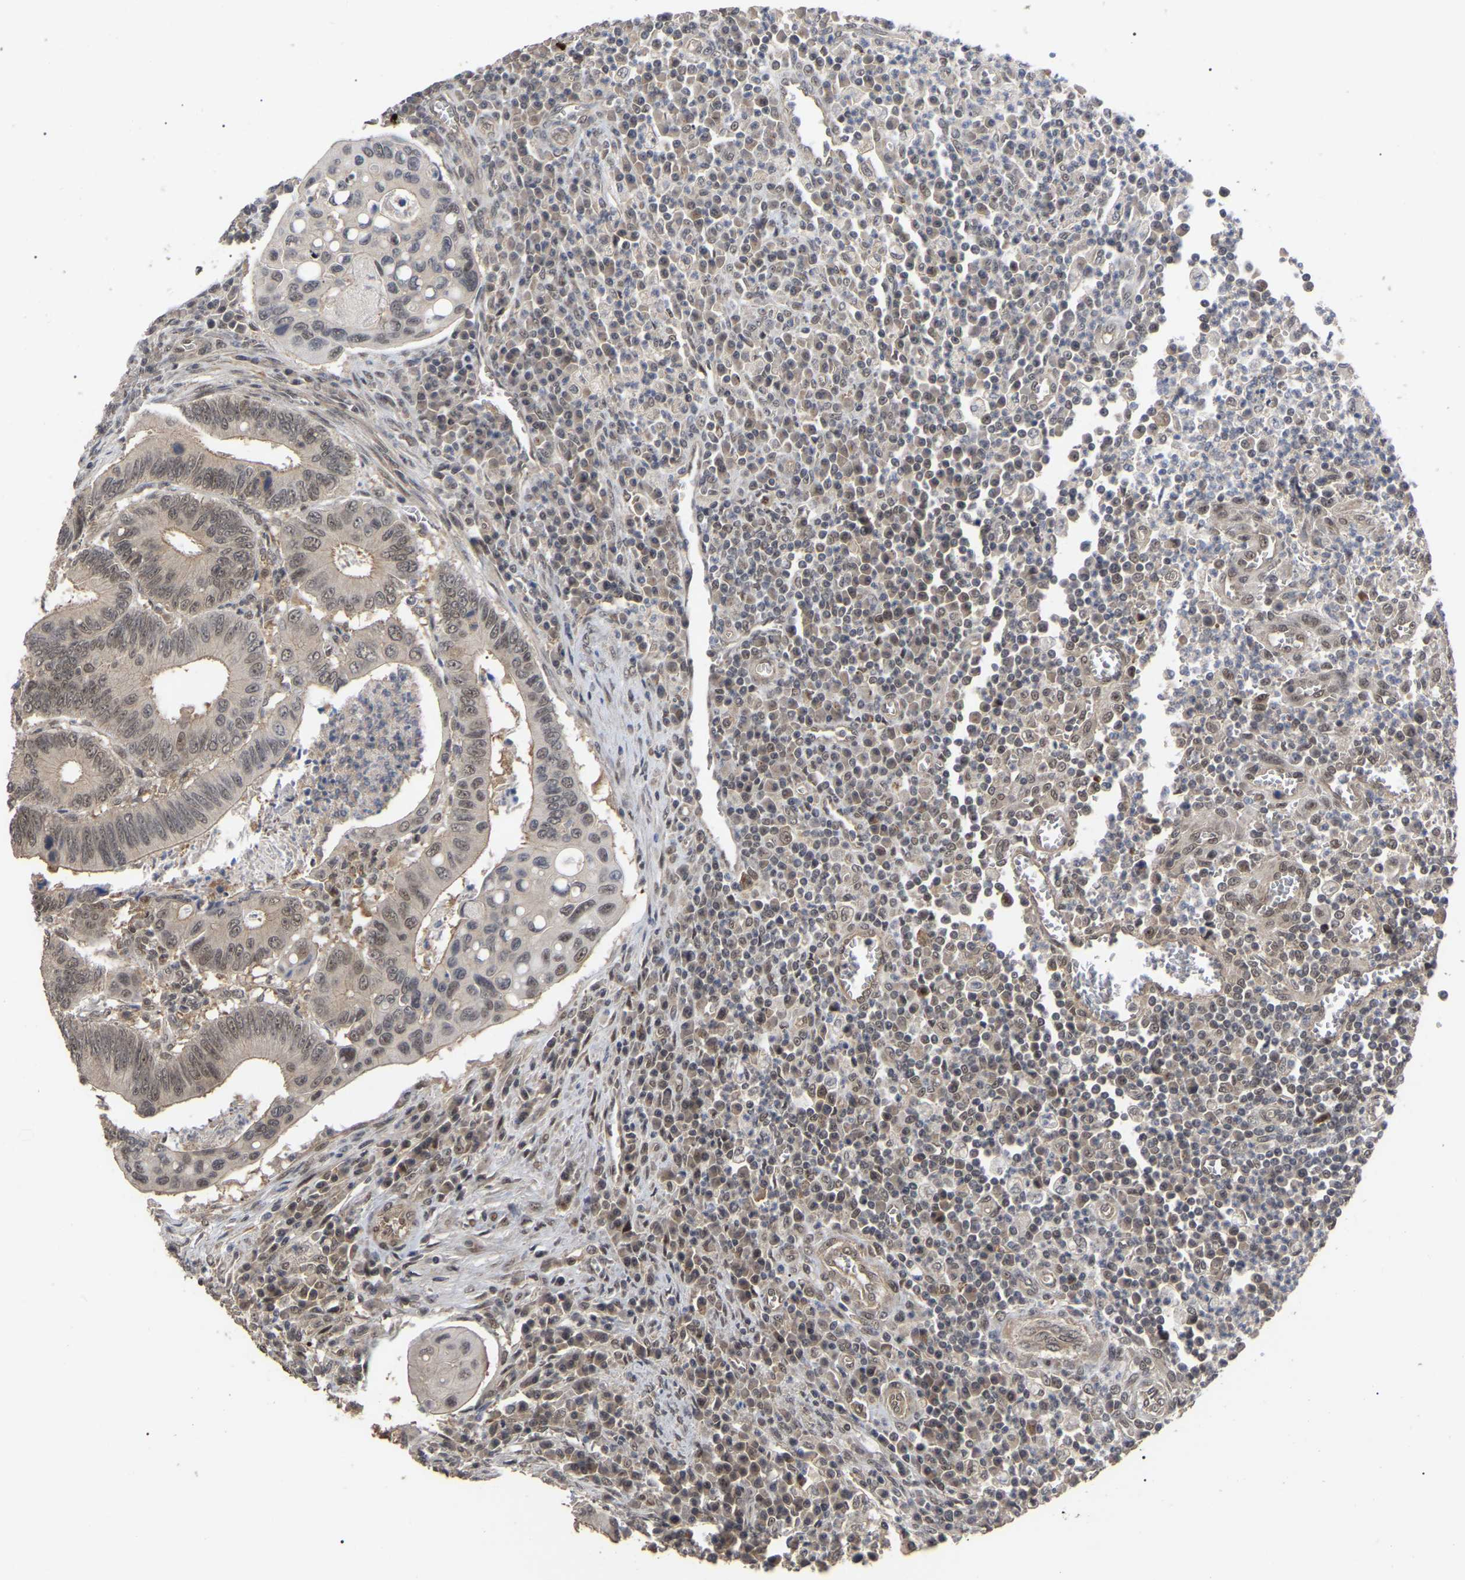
{"staining": {"intensity": "weak", "quantity": ">75%", "location": "nuclear"}, "tissue": "colorectal cancer", "cell_type": "Tumor cells", "image_type": "cancer", "snomed": [{"axis": "morphology", "description": "Inflammation, NOS"}, {"axis": "morphology", "description": "Adenocarcinoma, NOS"}, {"axis": "topography", "description": "Colon"}], "caption": "Colorectal adenocarcinoma tissue displays weak nuclear positivity in approximately >75% of tumor cells, visualized by immunohistochemistry.", "gene": "JAZF1", "patient": {"sex": "male", "age": 72}}